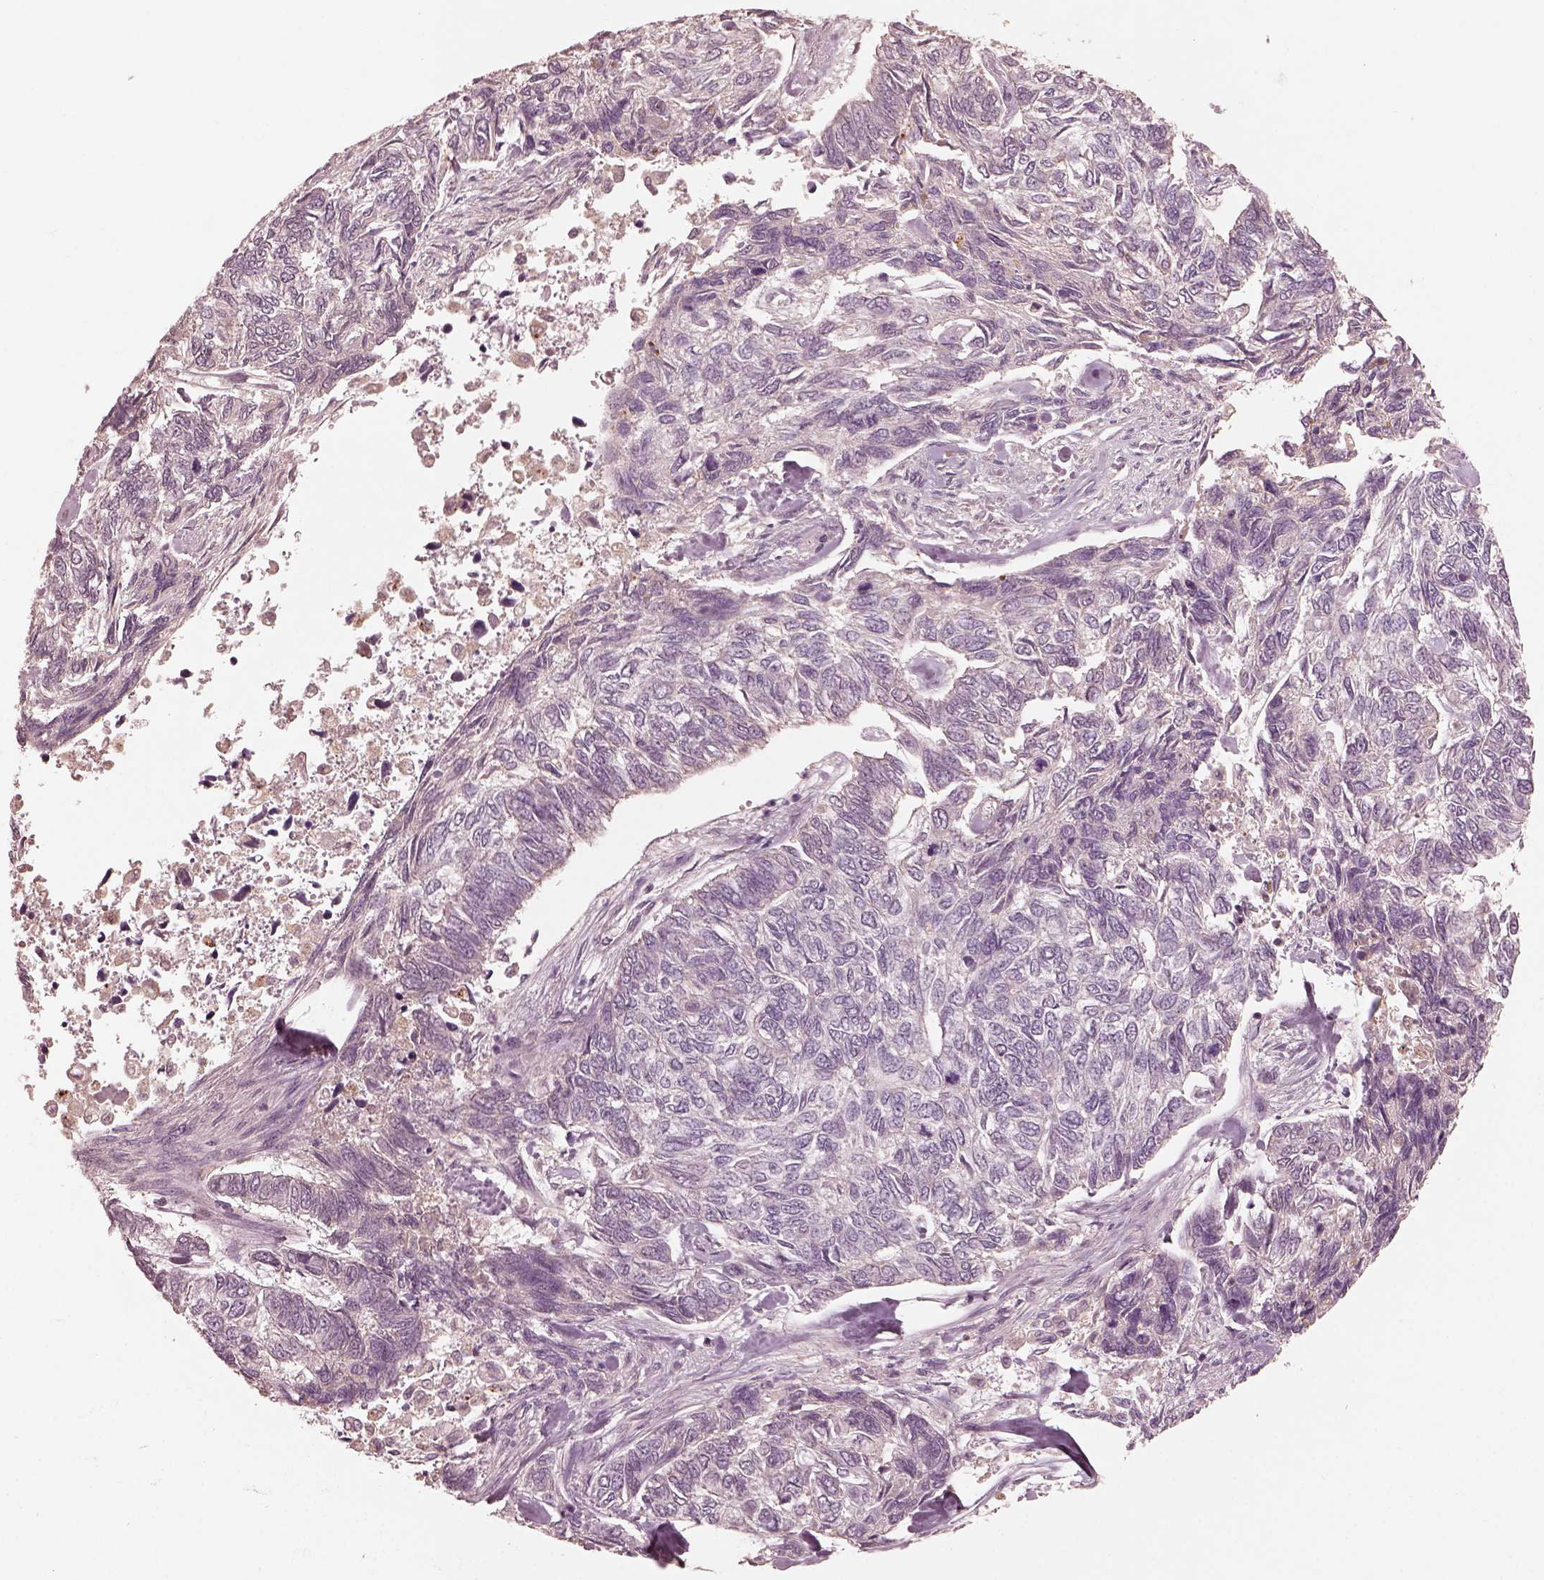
{"staining": {"intensity": "negative", "quantity": "none", "location": "none"}, "tissue": "skin cancer", "cell_type": "Tumor cells", "image_type": "cancer", "snomed": [{"axis": "morphology", "description": "Basal cell carcinoma"}, {"axis": "topography", "description": "Skin"}], "caption": "The IHC photomicrograph has no significant positivity in tumor cells of skin basal cell carcinoma tissue. The staining was performed using DAB (3,3'-diaminobenzidine) to visualize the protein expression in brown, while the nuclei were stained in blue with hematoxylin (Magnification: 20x).", "gene": "VWA5B1", "patient": {"sex": "female", "age": 65}}